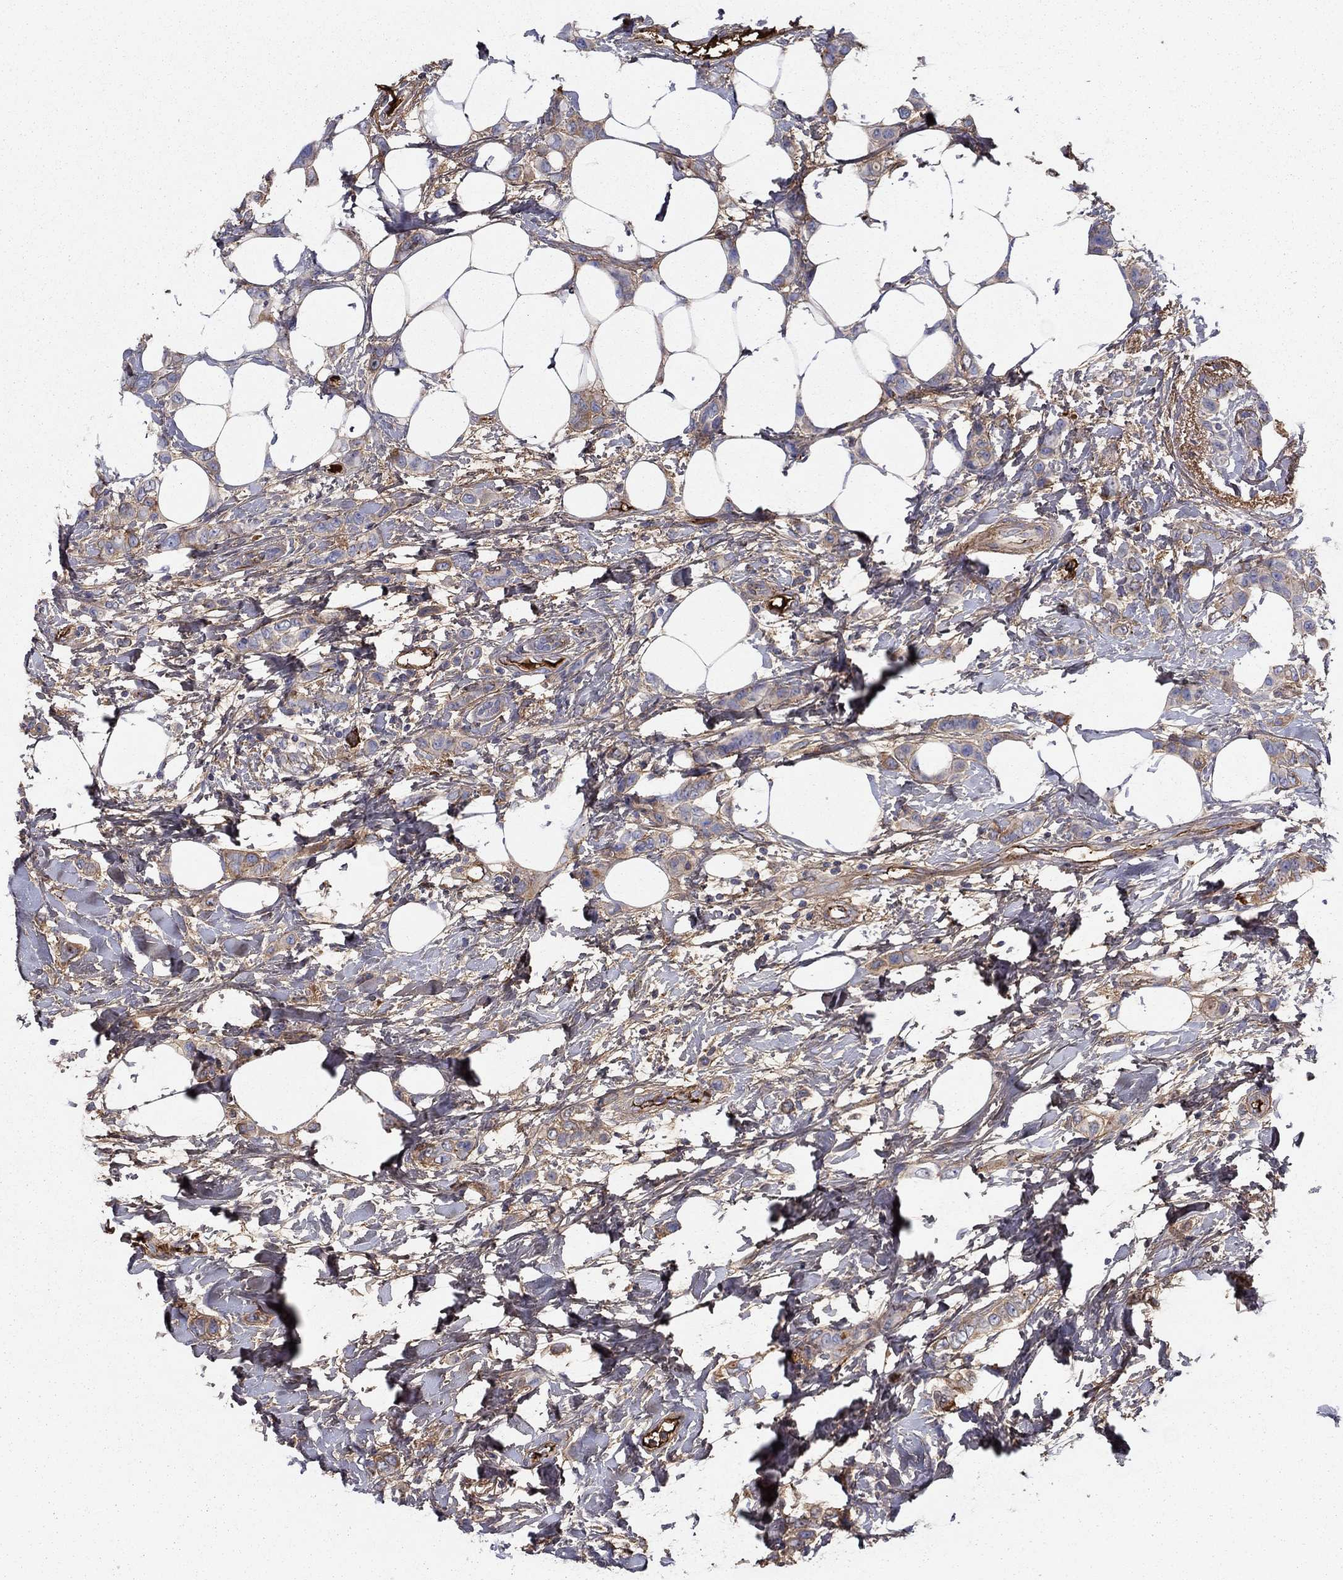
{"staining": {"intensity": "weak", "quantity": "25%-75%", "location": "cytoplasmic/membranous"}, "tissue": "breast cancer", "cell_type": "Tumor cells", "image_type": "cancer", "snomed": [{"axis": "morphology", "description": "Lobular carcinoma"}, {"axis": "topography", "description": "Breast"}], "caption": "The immunohistochemical stain shows weak cytoplasmic/membranous positivity in tumor cells of breast cancer tissue. The protein is shown in brown color, while the nuclei are stained blue.", "gene": "HPX", "patient": {"sex": "female", "age": 66}}